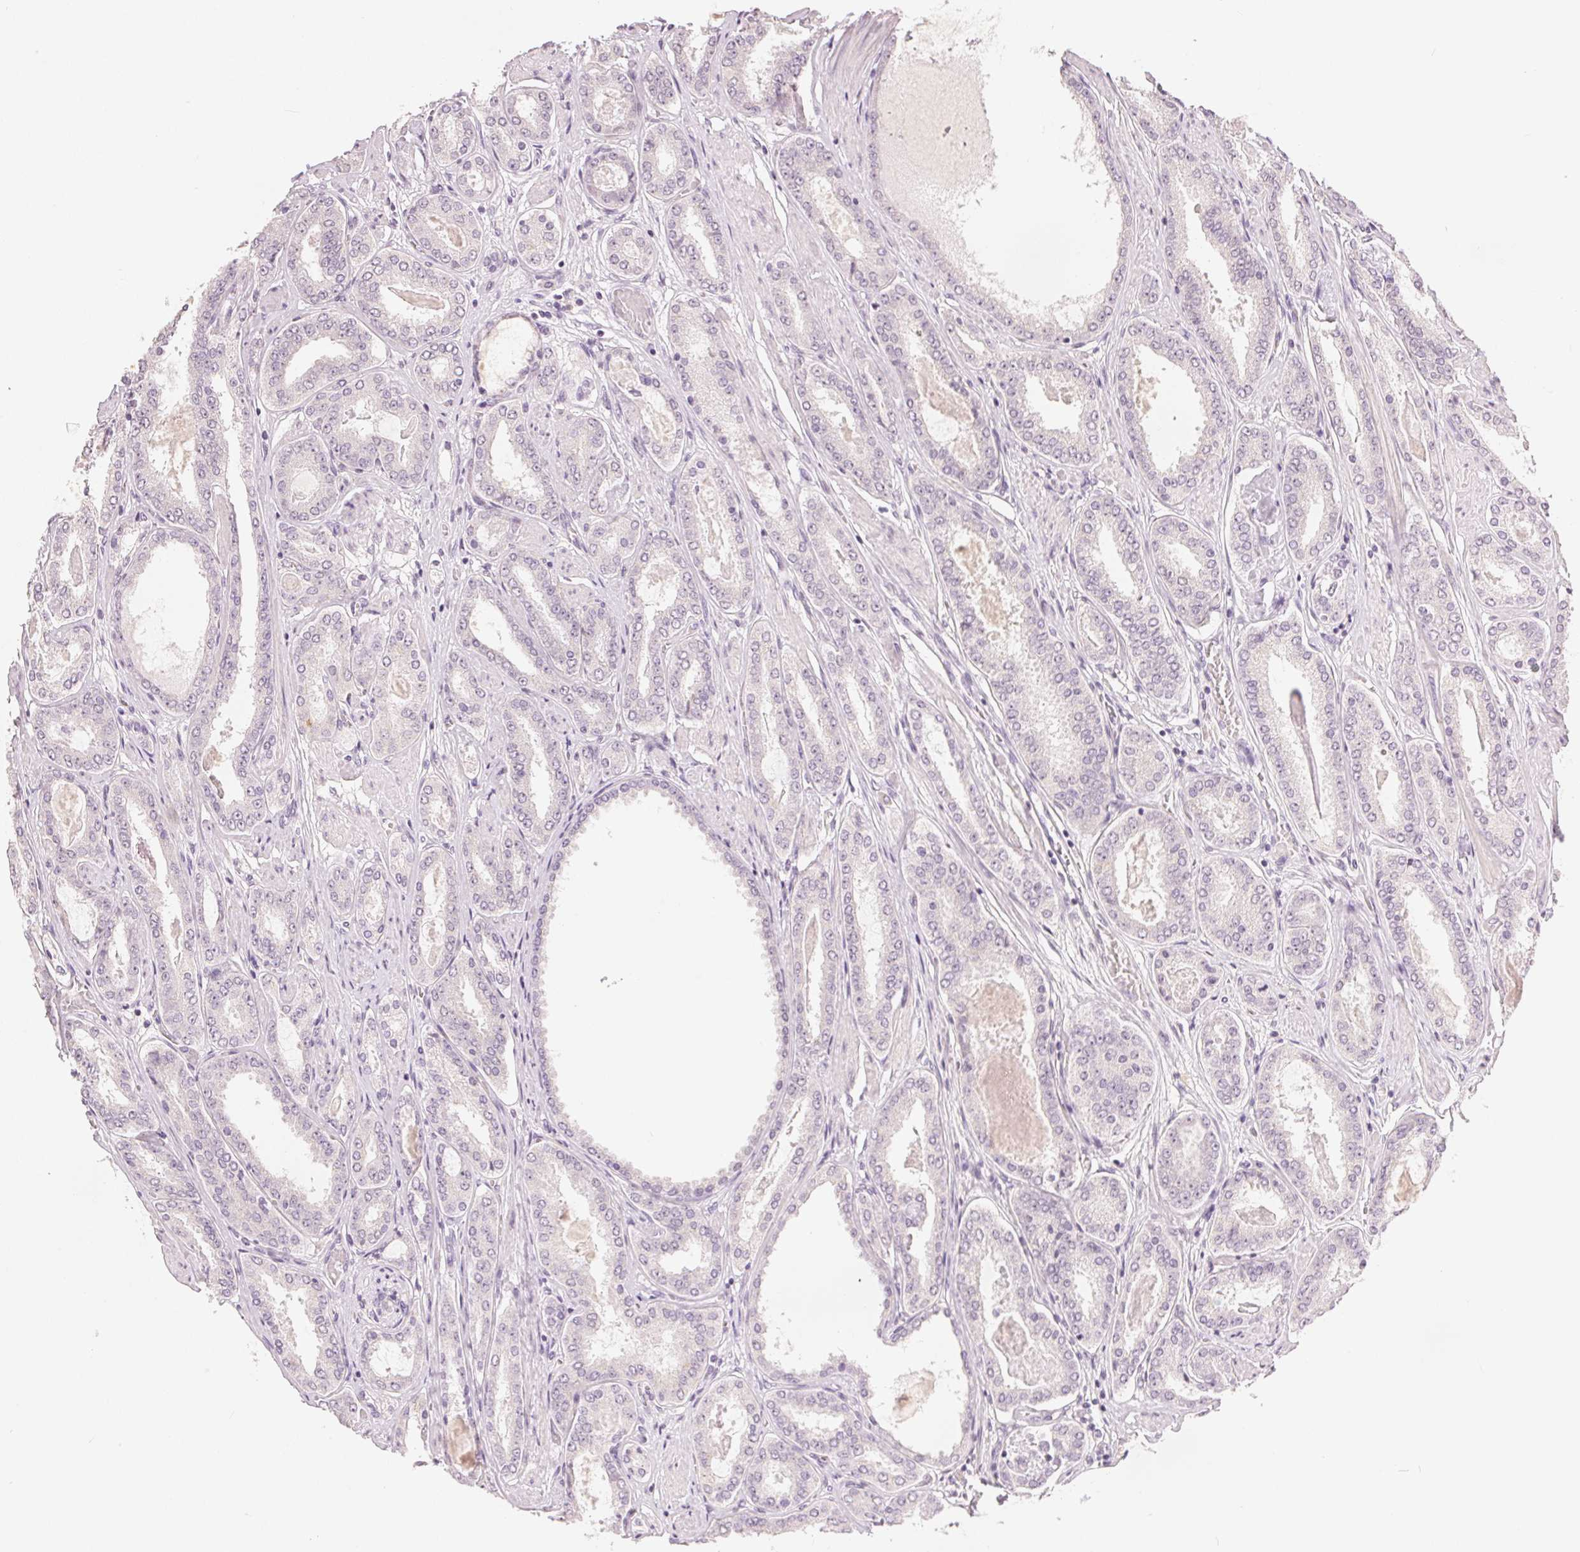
{"staining": {"intensity": "negative", "quantity": "none", "location": "none"}, "tissue": "prostate cancer", "cell_type": "Tumor cells", "image_type": "cancer", "snomed": [{"axis": "morphology", "description": "Adenocarcinoma, High grade"}, {"axis": "topography", "description": "Prostate"}], "caption": "The immunohistochemistry (IHC) micrograph has no significant expression in tumor cells of prostate cancer (adenocarcinoma (high-grade)) tissue.", "gene": "CA12", "patient": {"sex": "male", "age": 63}}